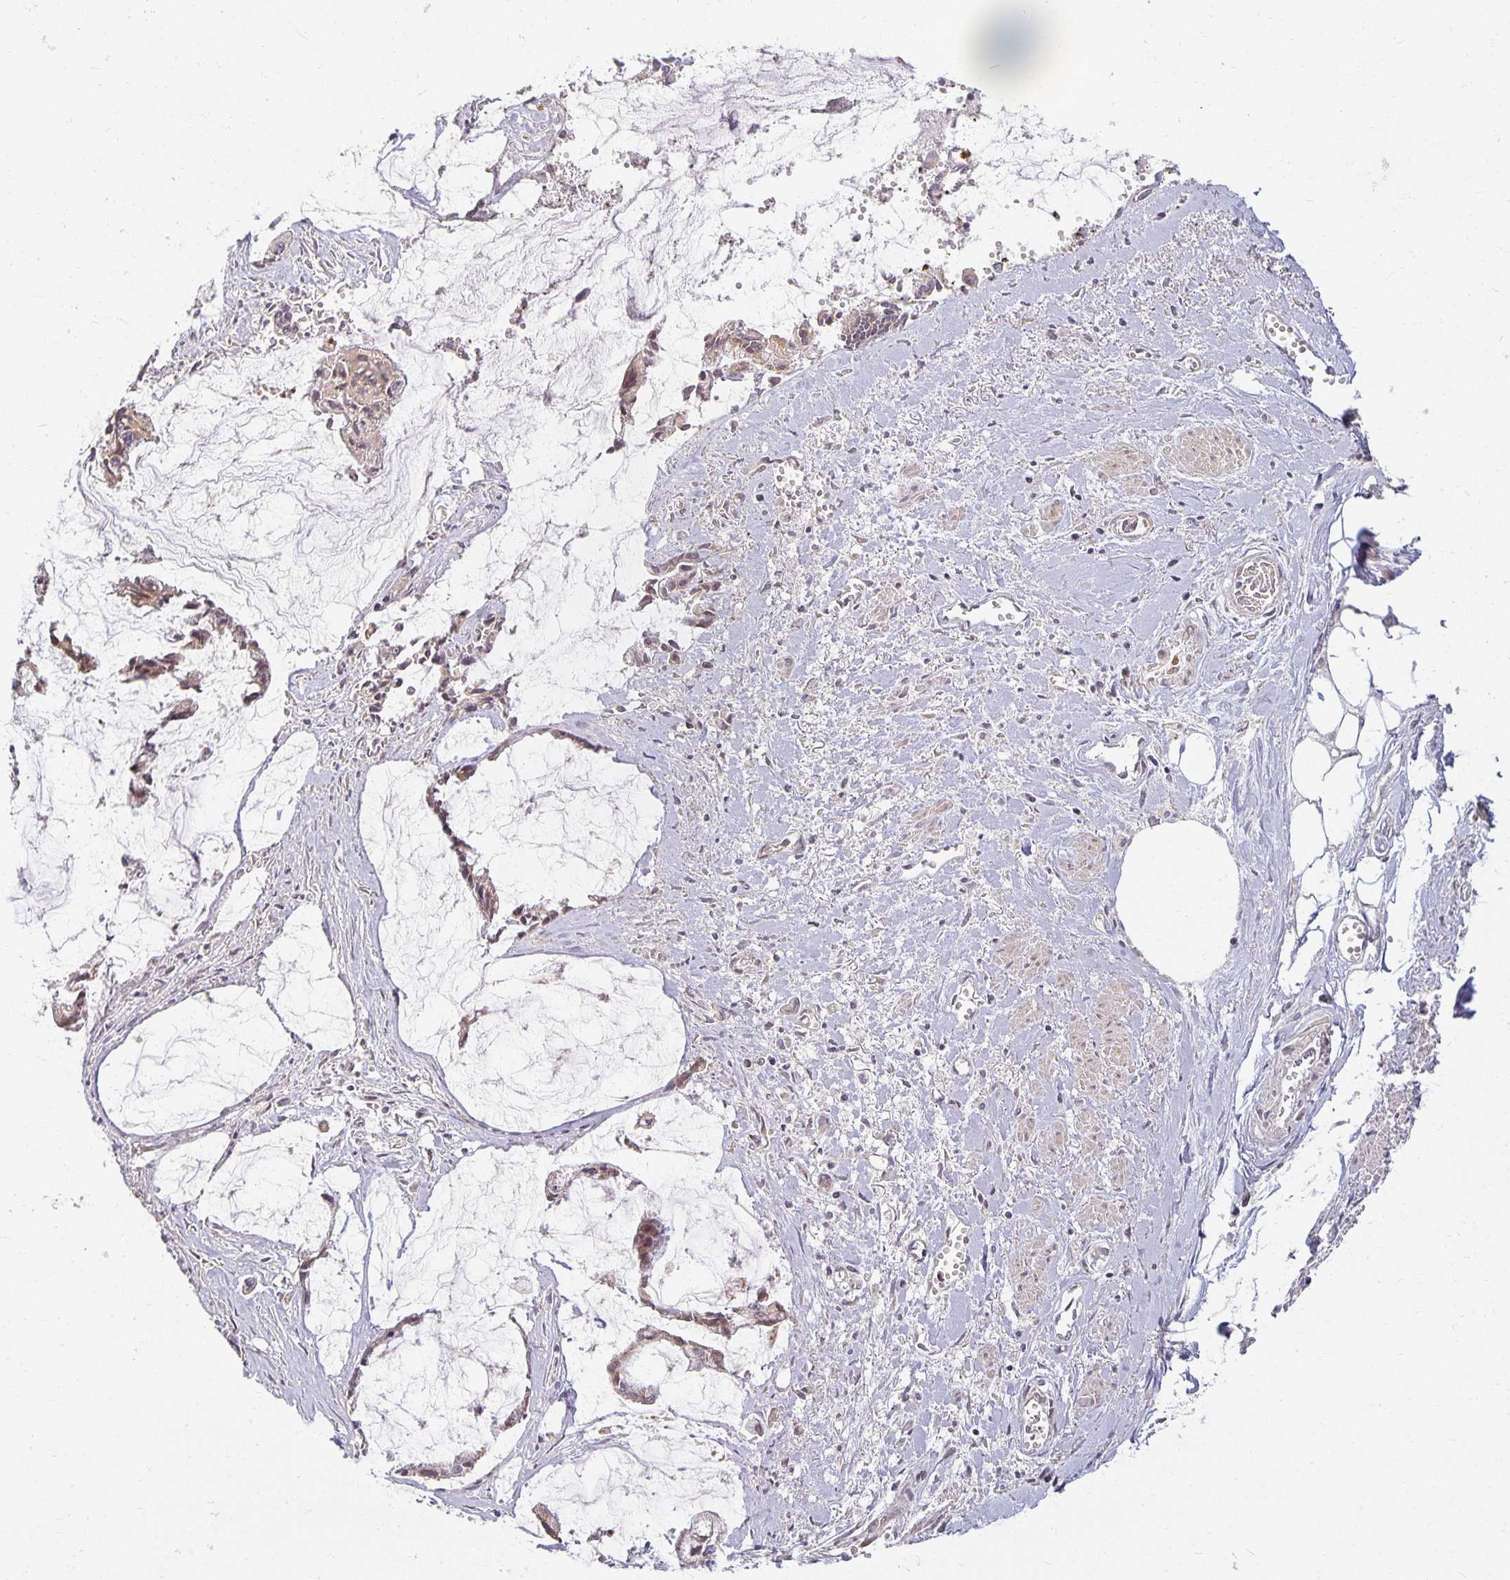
{"staining": {"intensity": "weak", "quantity": "25%-75%", "location": "cytoplasmic/membranous,nuclear"}, "tissue": "ovarian cancer", "cell_type": "Tumor cells", "image_type": "cancer", "snomed": [{"axis": "morphology", "description": "Cystadenocarcinoma, mucinous, NOS"}, {"axis": "topography", "description": "Ovary"}], "caption": "Immunohistochemical staining of human ovarian cancer (mucinous cystadenocarcinoma) displays low levels of weak cytoplasmic/membranous and nuclear expression in about 25%-75% of tumor cells.", "gene": "EHF", "patient": {"sex": "female", "age": 90}}